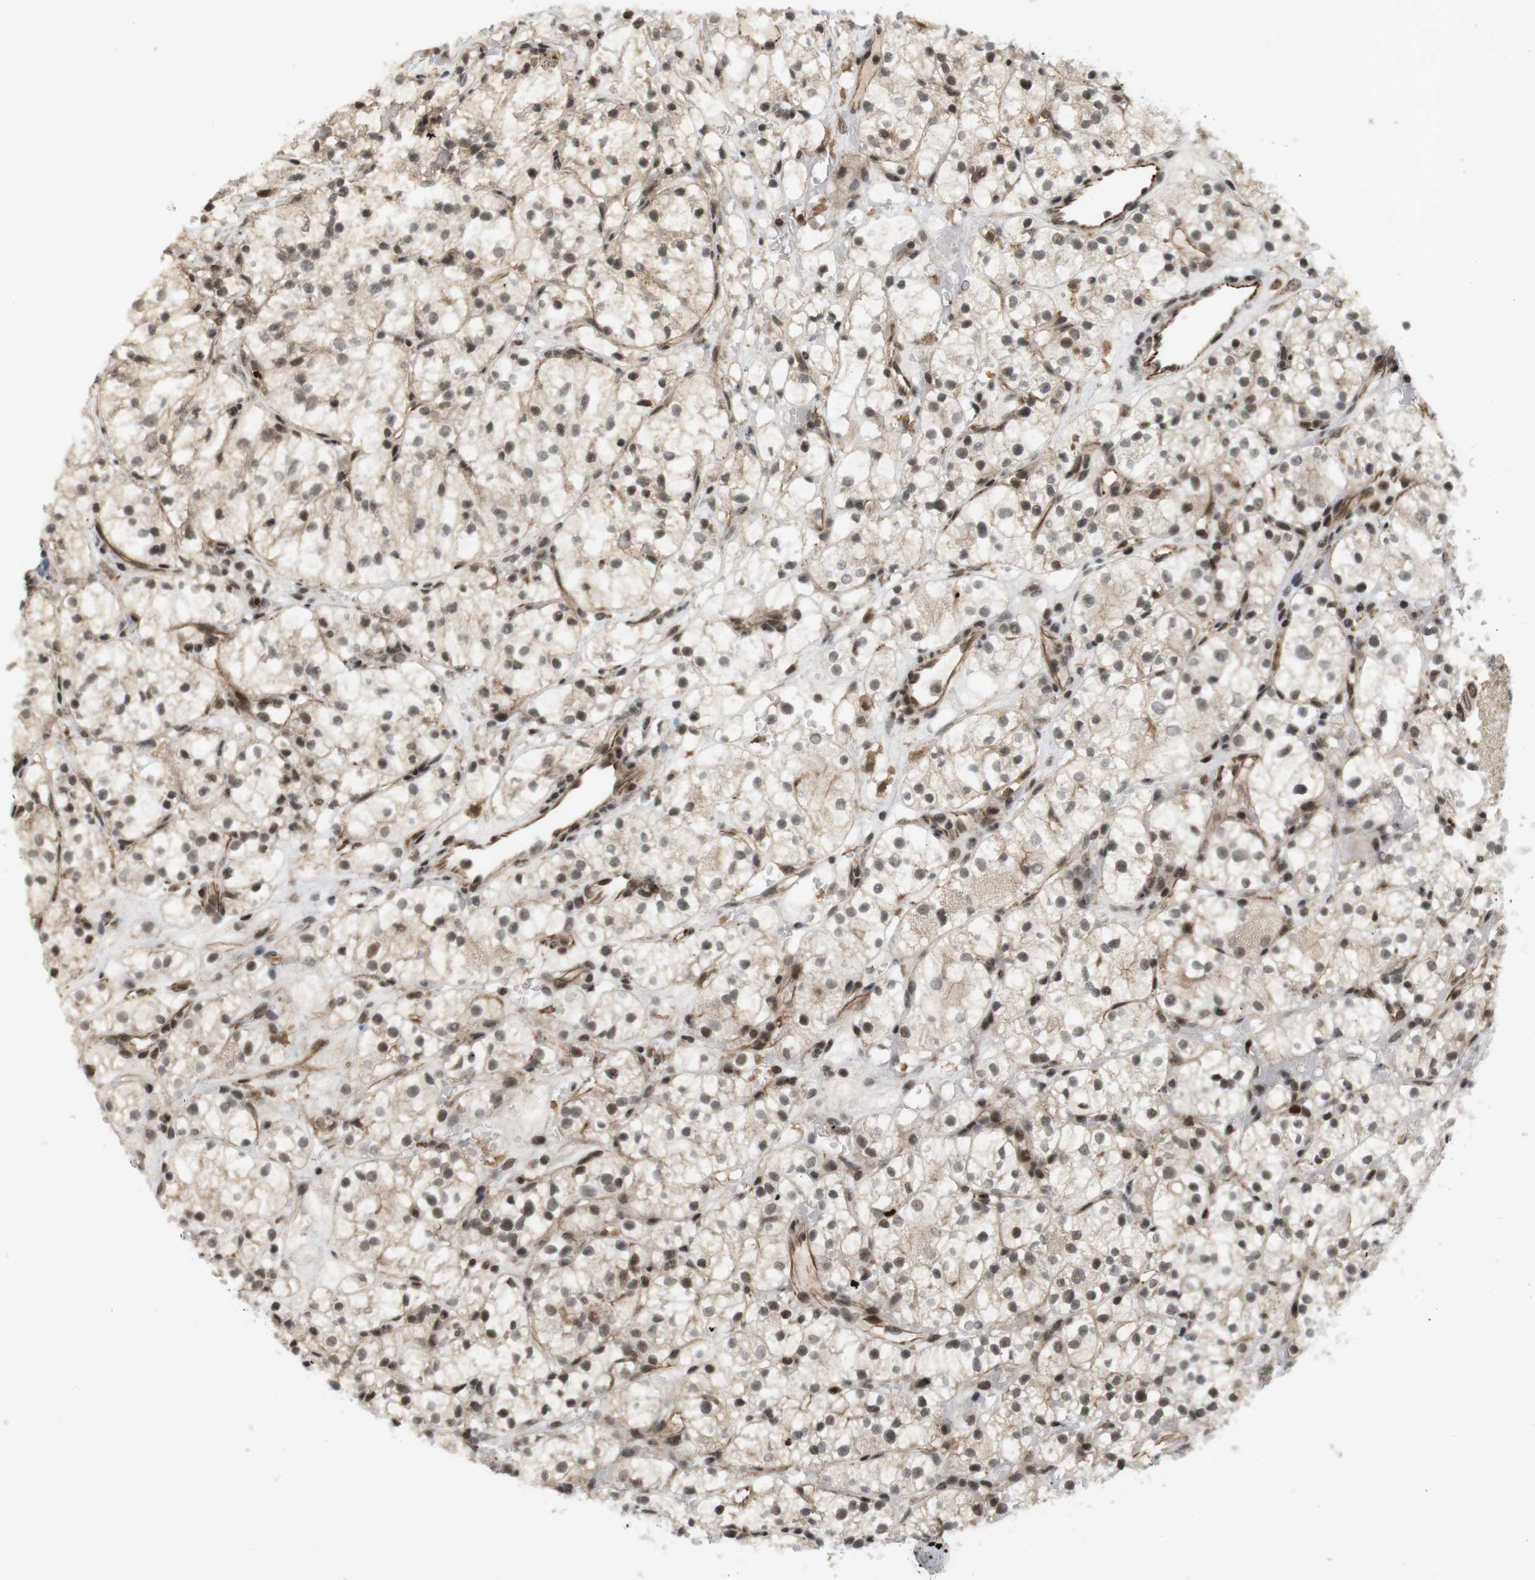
{"staining": {"intensity": "moderate", "quantity": ">75%", "location": "nuclear"}, "tissue": "renal cancer", "cell_type": "Tumor cells", "image_type": "cancer", "snomed": [{"axis": "morphology", "description": "Adenocarcinoma, NOS"}, {"axis": "topography", "description": "Kidney"}], "caption": "This micrograph displays renal adenocarcinoma stained with immunohistochemistry (IHC) to label a protein in brown. The nuclear of tumor cells show moderate positivity for the protein. Nuclei are counter-stained blue.", "gene": "SP2", "patient": {"sex": "female", "age": 60}}